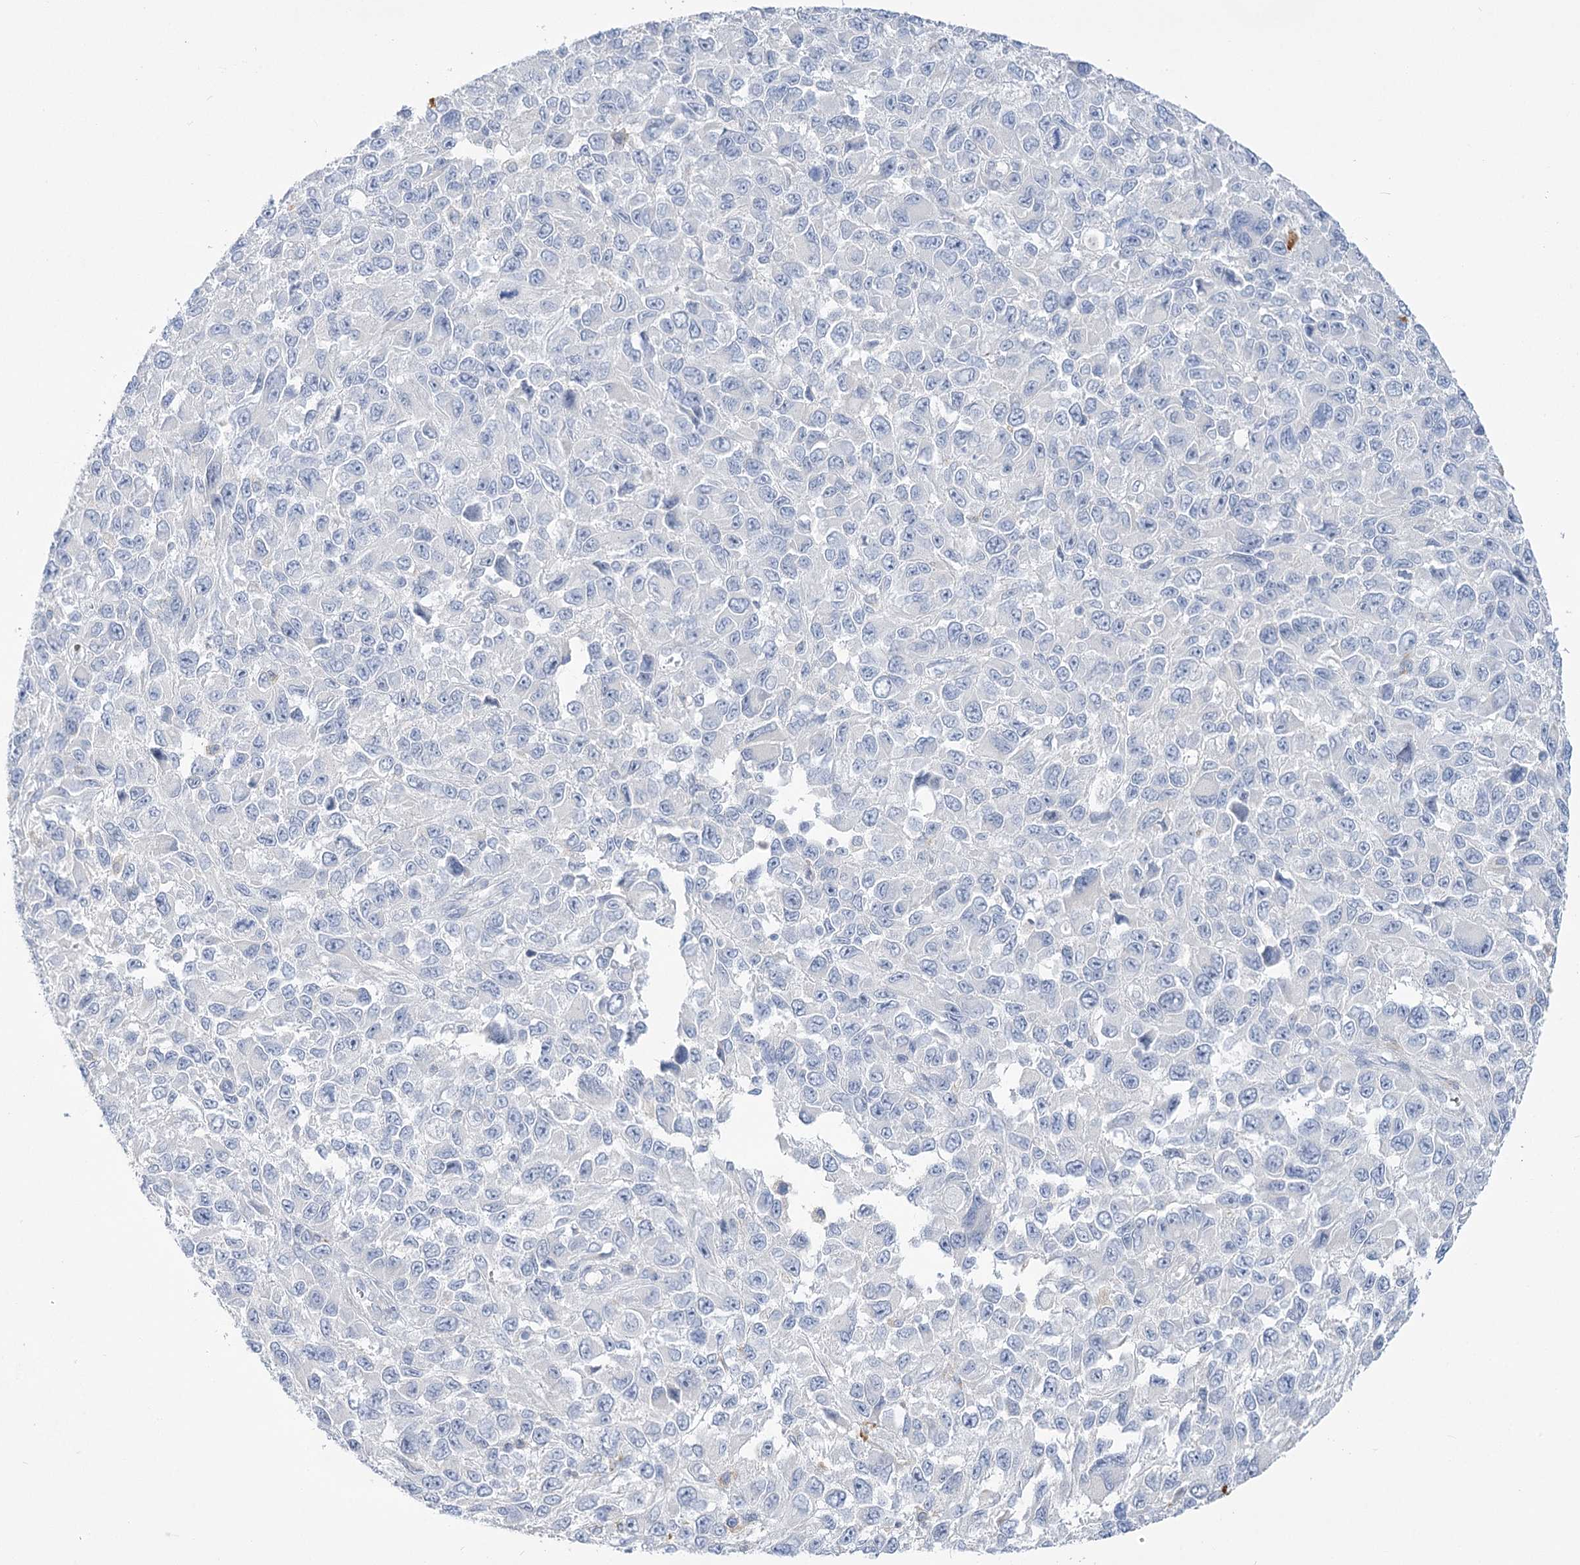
{"staining": {"intensity": "negative", "quantity": "none", "location": "none"}, "tissue": "melanoma", "cell_type": "Tumor cells", "image_type": "cancer", "snomed": [{"axis": "morphology", "description": "Malignant melanoma, NOS"}, {"axis": "topography", "description": "Skin"}], "caption": "Human melanoma stained for a protein using immunohistochemistry (IHC) demonstrates no staining in tumor cells.", "gene": "SIAE", "patient": {"sex": "female", "age": 96}}